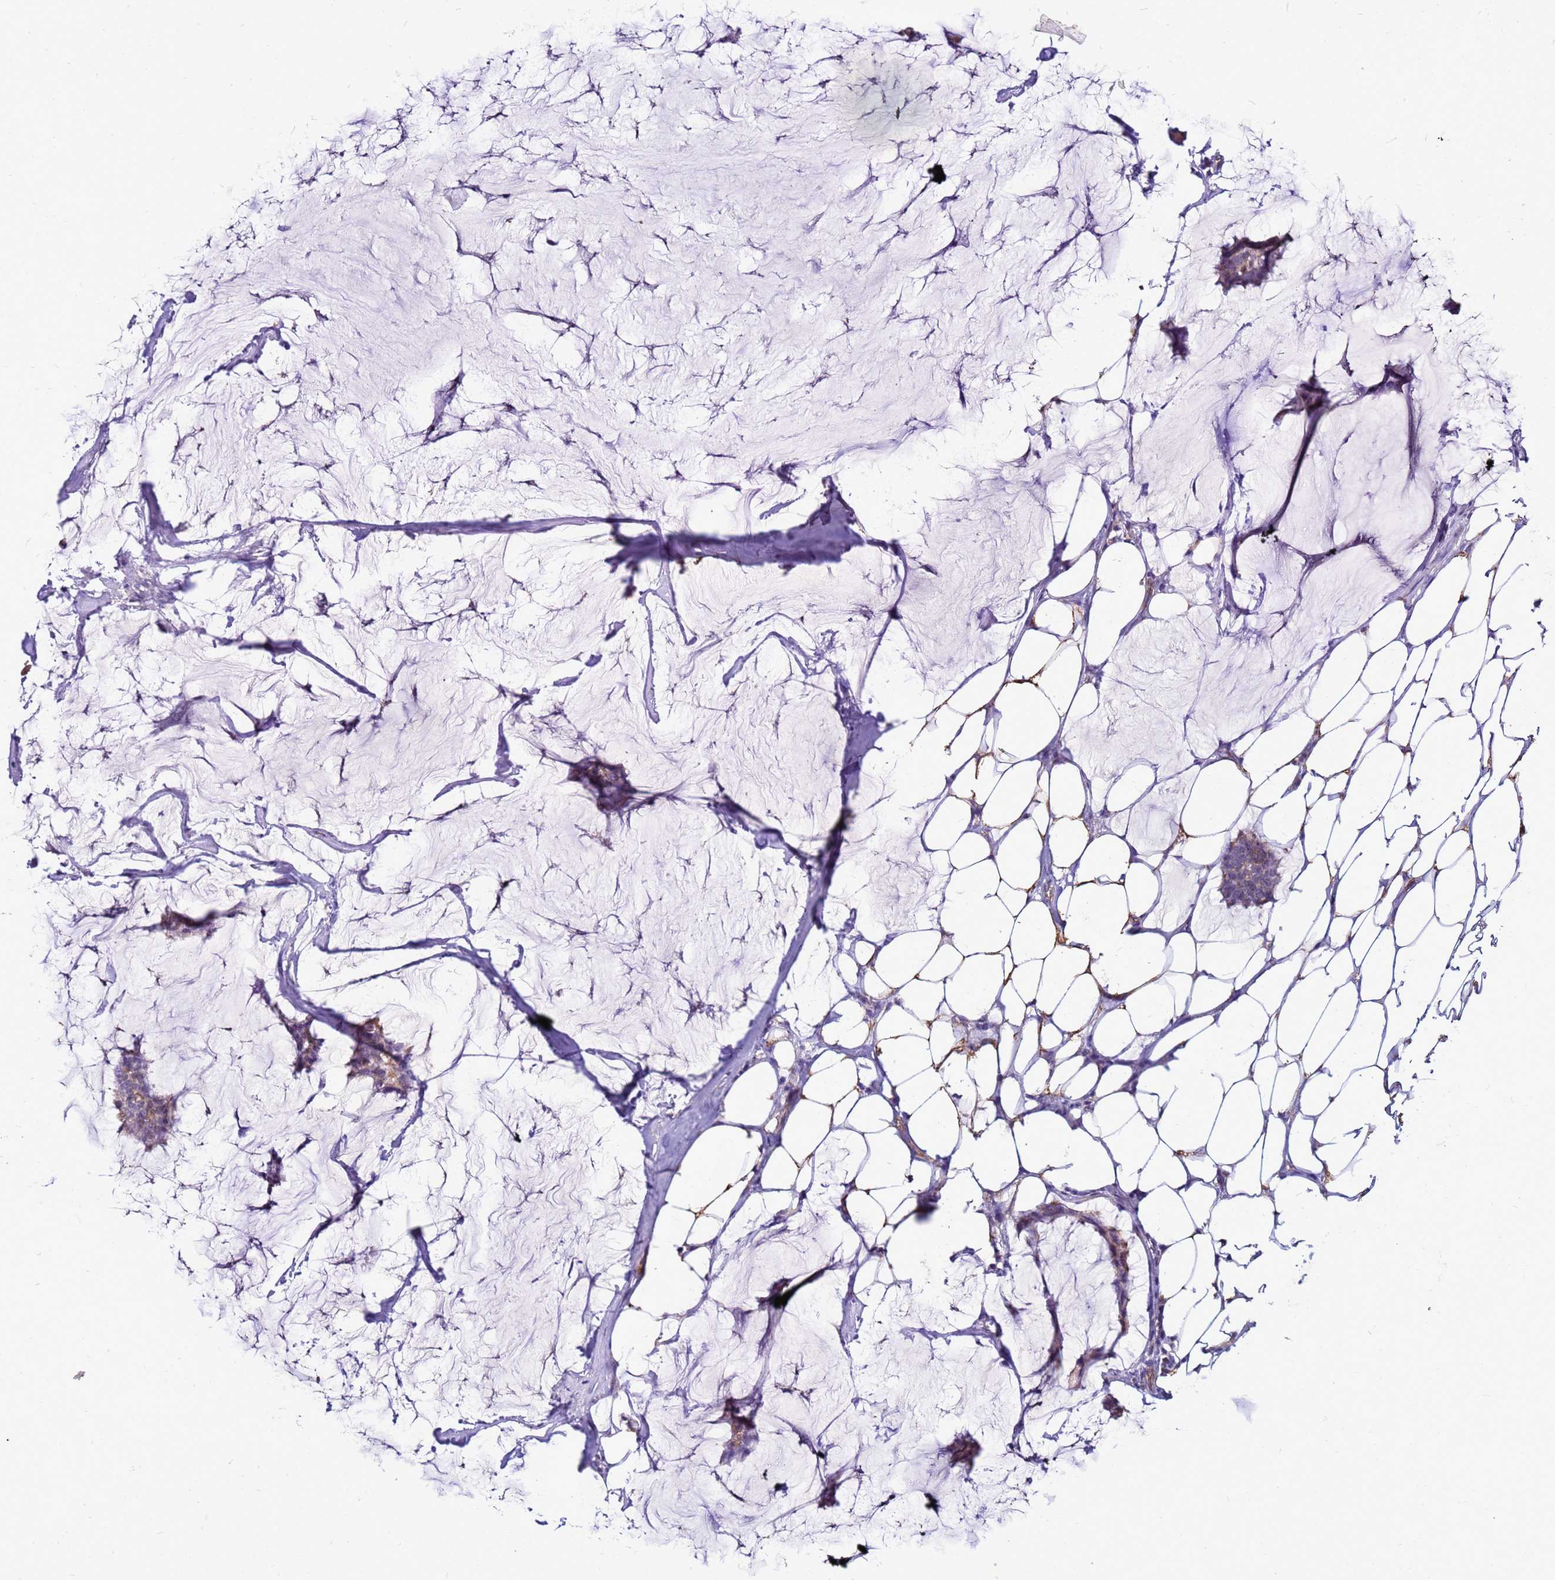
{"staining": {"intensity": "moderate", "quantity": ">75%", "location": "cytoplasmic/membranous"}, "tissue": "breast cancer", "cell_type": "Tumor cells", "image_type": "cancer", "snomed": [{"axis": "morphology", "description": "Duct carcinoma"}, {"axis": "topography", "description": "Breast"}], "caption": "This histopathology image exhibits immunohistochemistry staining of breast cancer (invasive ductal carcinoma), with medium moderate cytoplasmic/membranous staining in about >75% of tumor cells.", "gene": "PKD1", "patient": {"sex": "female", "age": 93}}